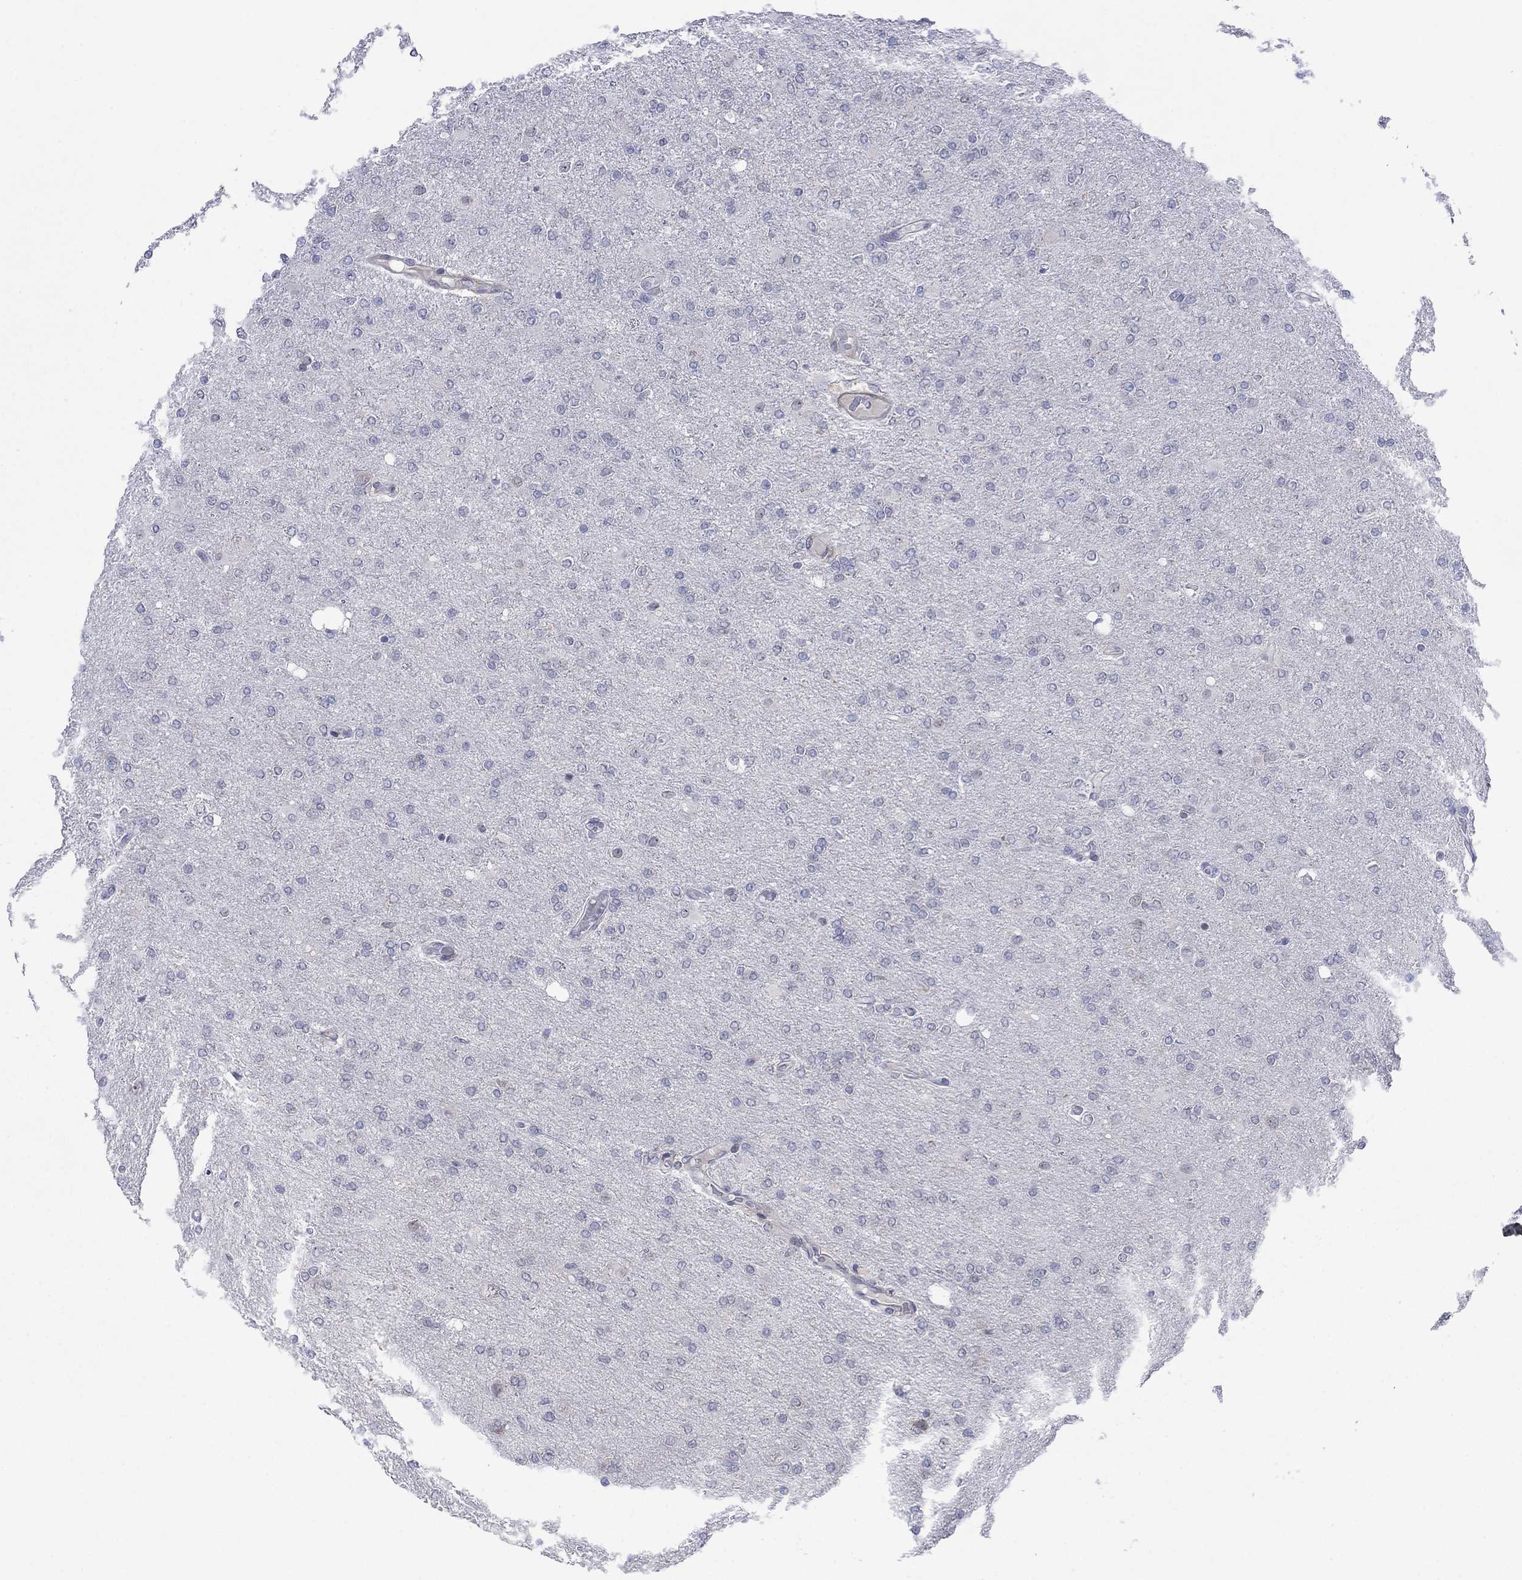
{"staining": {"intensity": "negative", "quantity": "none", "location": "none"}, "tissue": "glioma", "cell_type": "Tumor cells", "image_type": "cancer", "snomed": [{"axis": "morphology", "description": "Glioma, malignant, High grade"}, {"axis": "topography", "description": "Cerebral cortex"}], "caption": "The photomicrograph shows no staining of tumor cells in glioma. (DAB IHC, high magnification).", "gene": "MTRFR", "patient": {"sex": "male", "age": 70}}